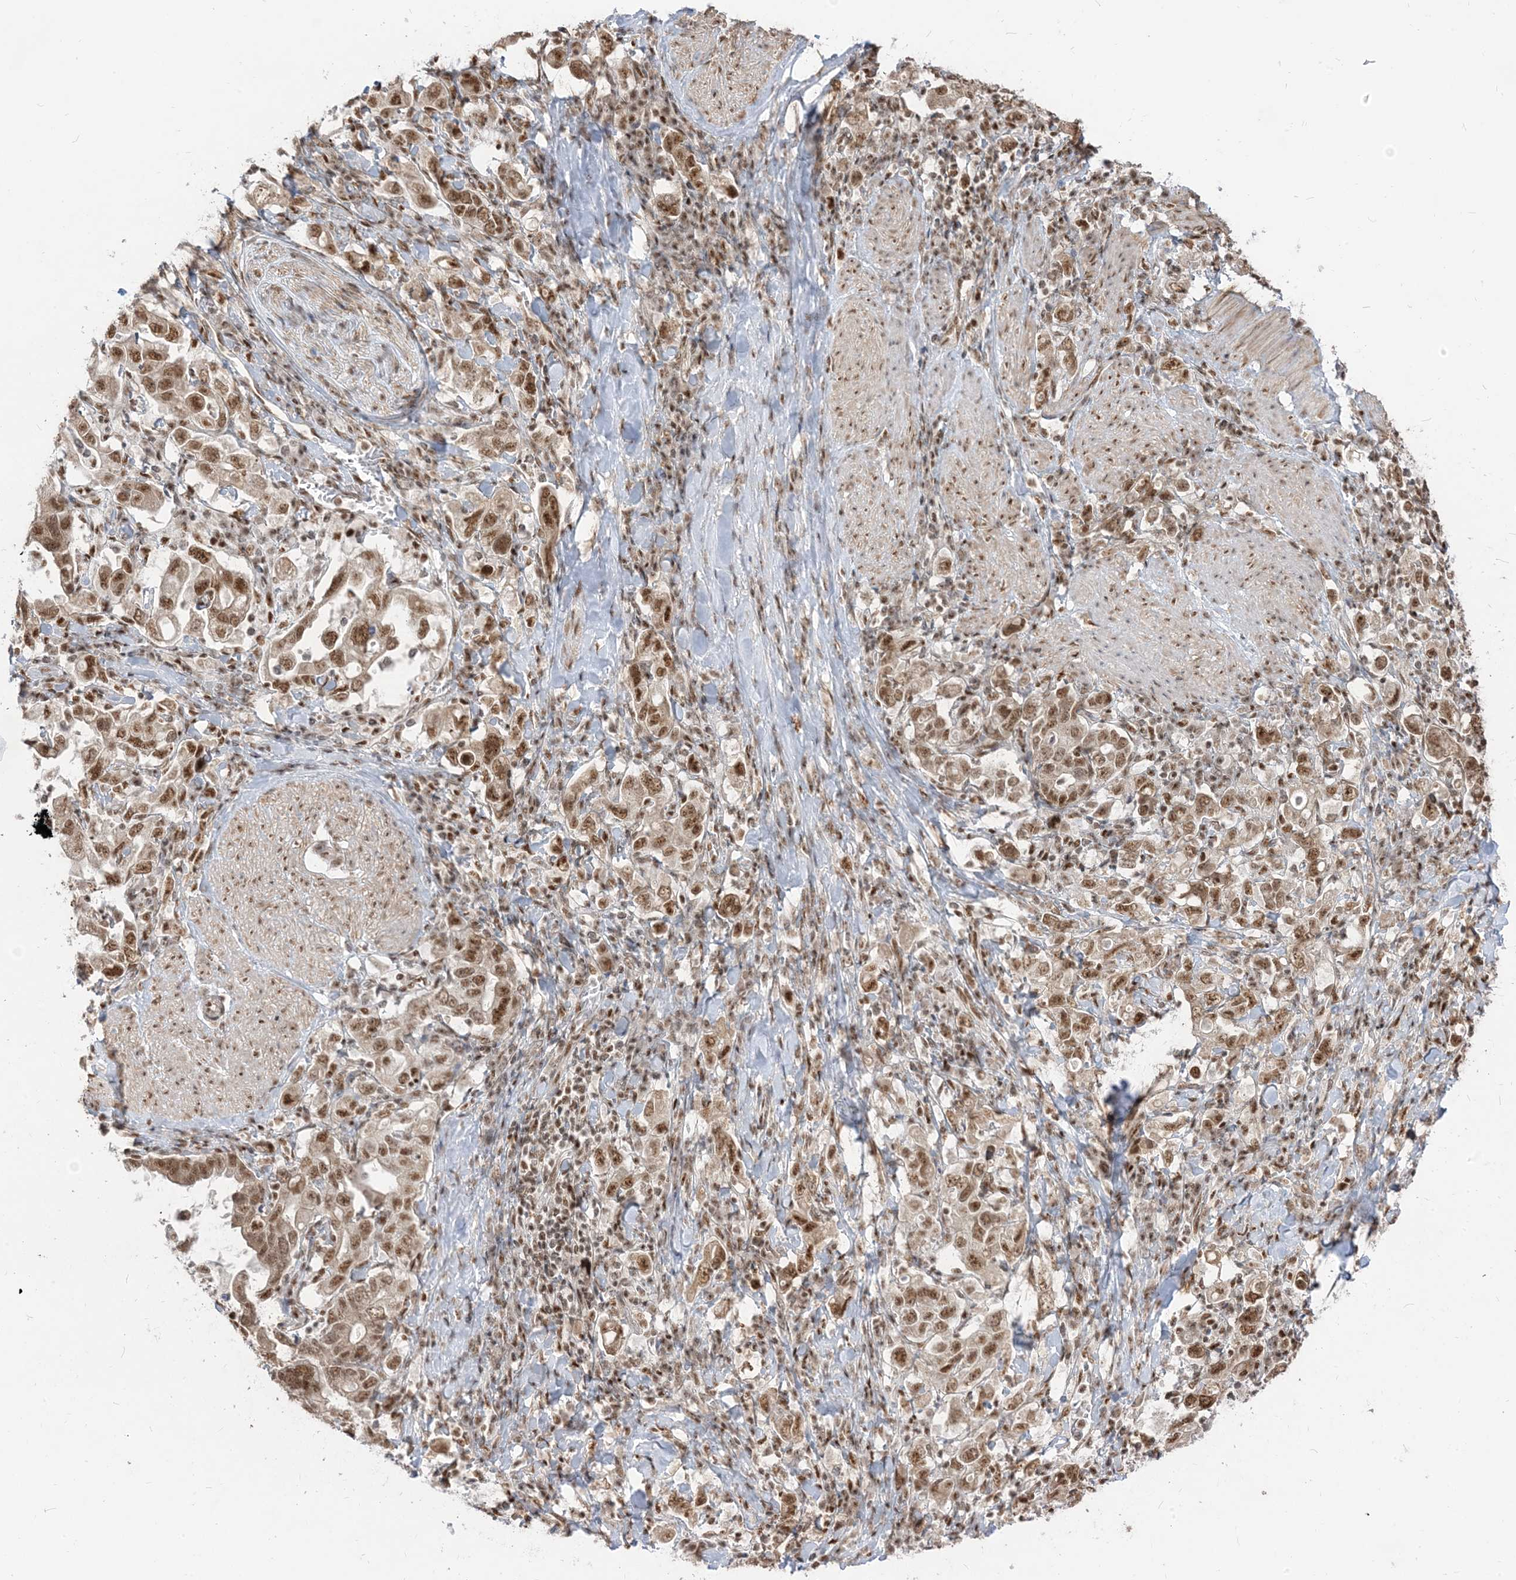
{"staining": {"intensity": "moderate", "quantity": ">75%", "location": "nuclear"}, "tissue": "stomach cancer", "cell_type": "Tumor cells", "image_type": "cancer", "snomed": [{"axis": "morphology", "description": "Adenocarcinoma, NOS"}, {"axis": "topography", "description": "Stomach, upper"}], "caption": "A medium amount of moderate nuclear expression is identified in approximately >75% of tumor cells in stomach cancer tissue. (Stains: DAB (3,3'-diaminobenzidine) in brown, nuclei in blue, Microscopy: brightfield microscopy at high magnification).", "gene": "ARGLU1", "patient": {"sex": "male", "age": 62}}